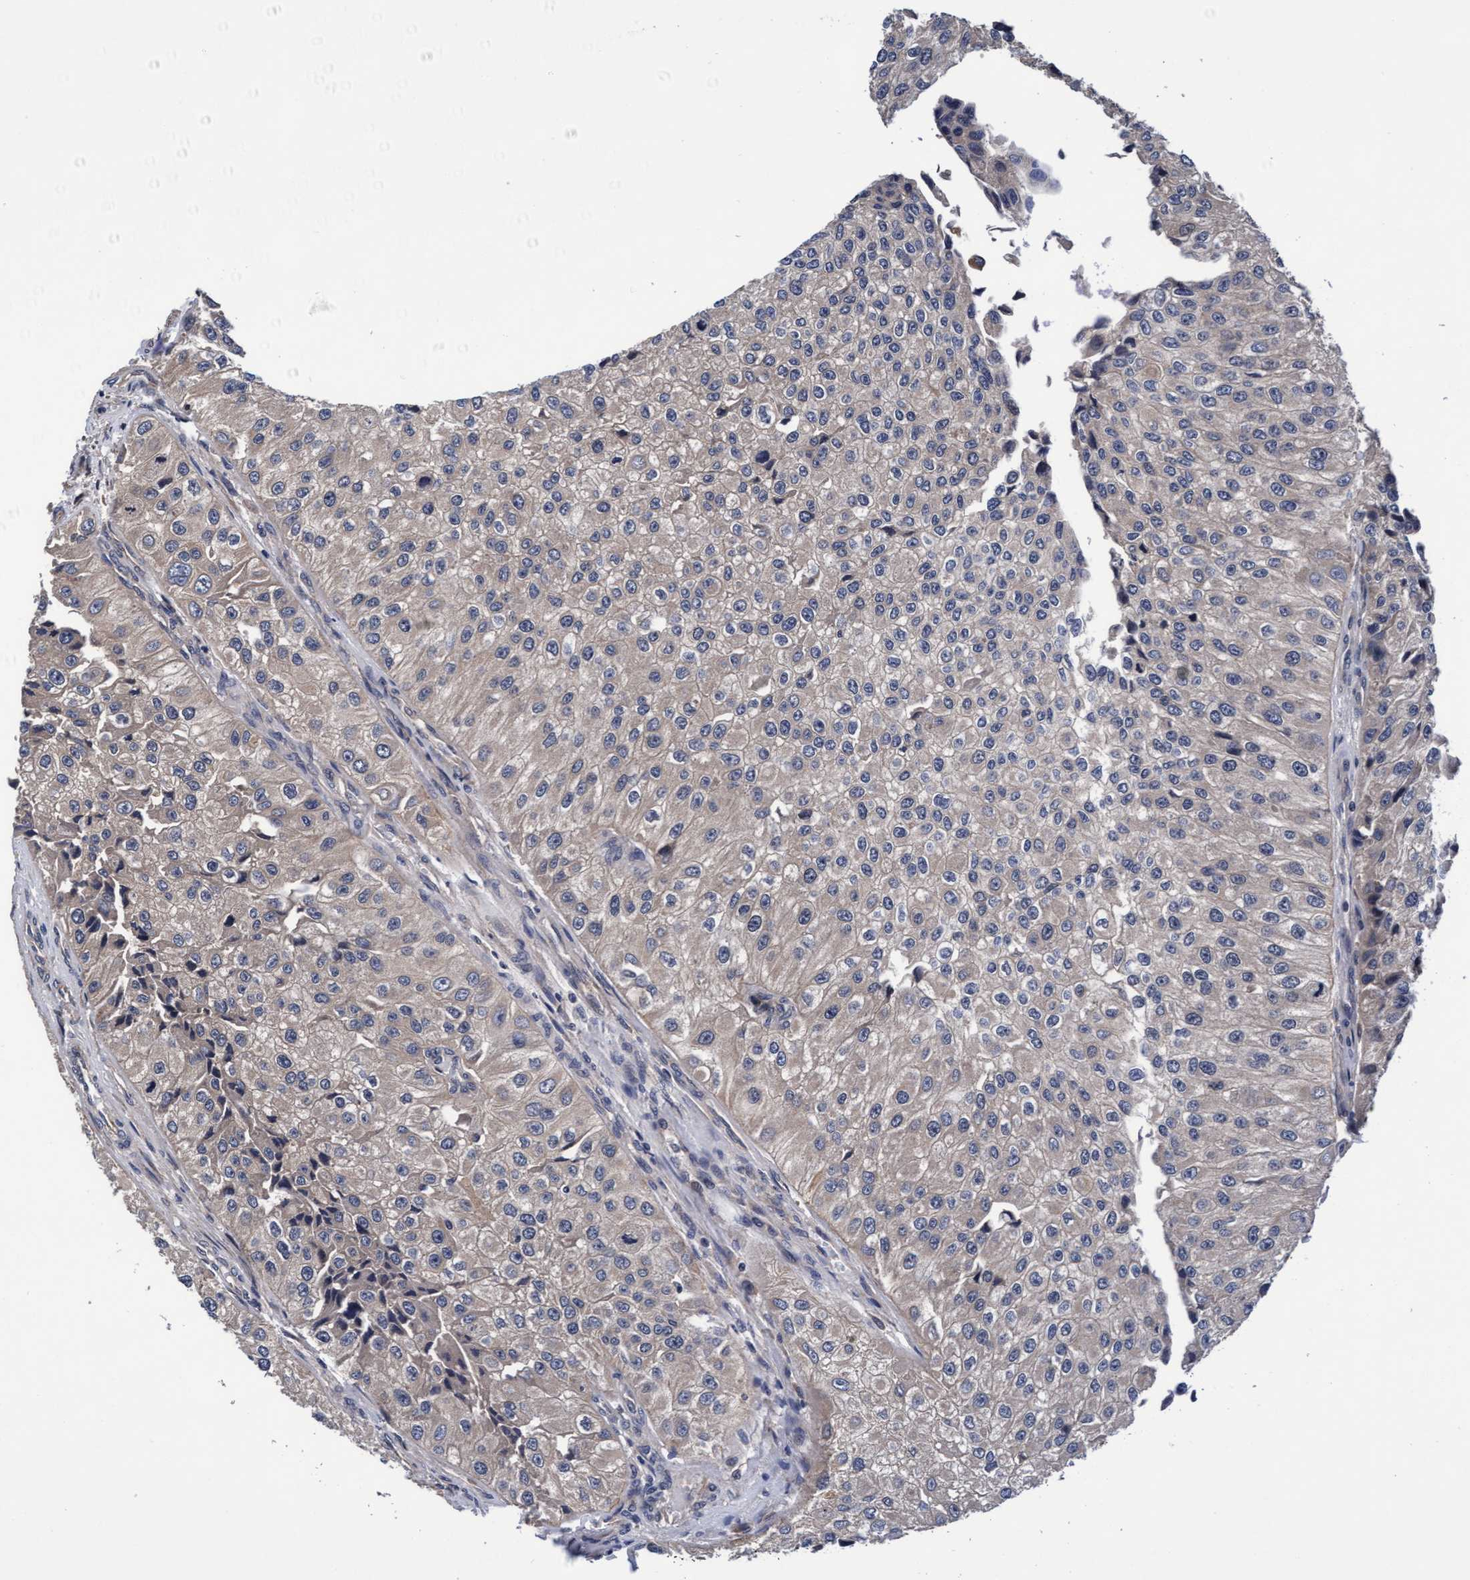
{"staining": {"intensity": "negative", "quantity": "none", "location": "none"}, "tissue": "urothelial cancer", "cell_type": "Tumor cells", "image_type": "cancer", "snomed": [{"axis": "morphology", "description": "Urothelial carcinoma, High grade"}, {"axis": "topography", "description": "Kidney"}, {"axis": "topography", "description": "Urinary bladder"}], "caption": "High magnification brightfield microscopy of high-grade urothelial carcinoma stained with DAB (brown) and counterstained with hematoxylin (blue): tumor cells show no significant expression.", "gene": "EFCAB13", "patient": {"sex": "male", "age": 77}}